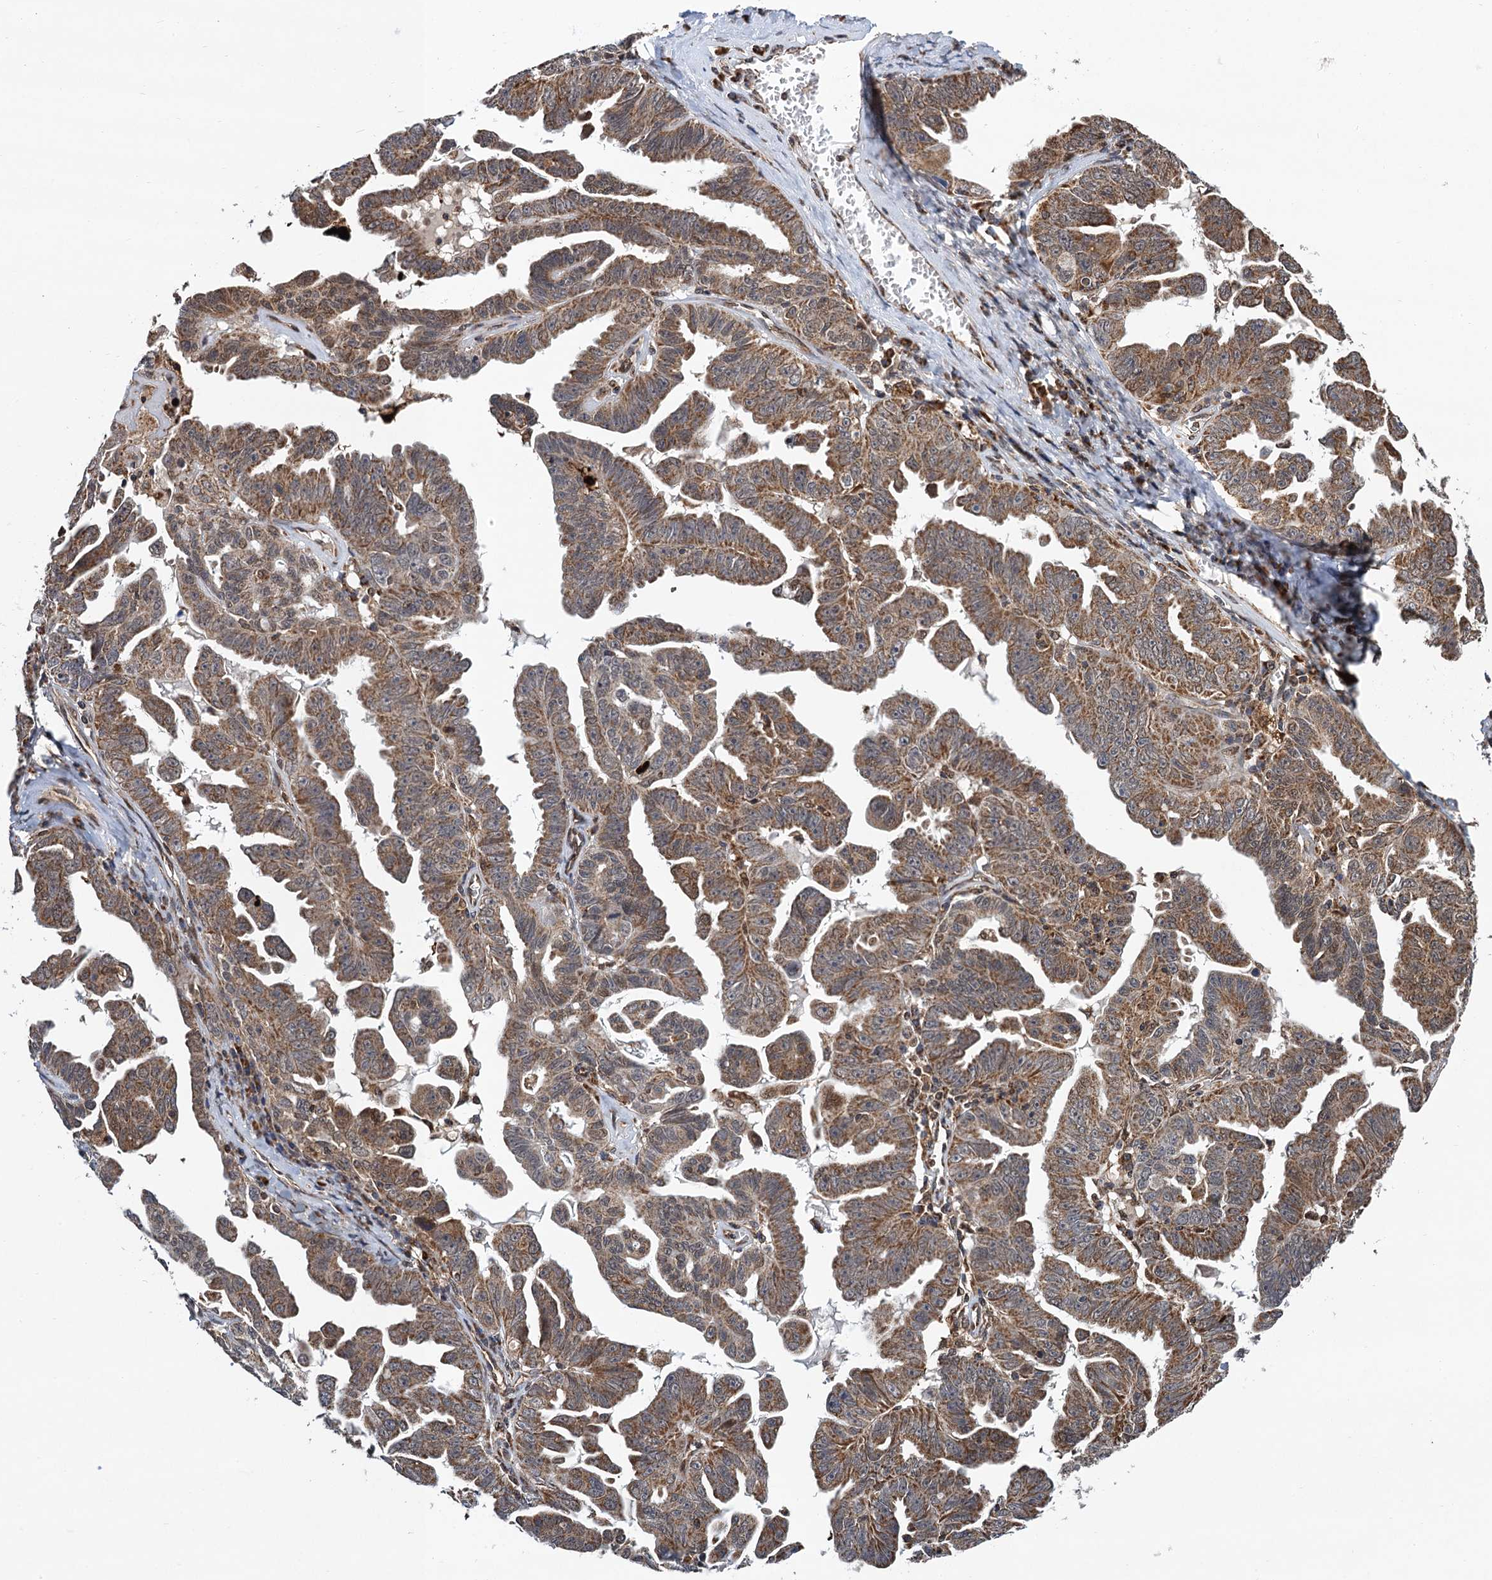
{"staining": {"intensity": "moderate", "quantity": ">75%", "location": "cytoplasmic/membranous"}, "tissue": "ovarian cancer", "cell_type": "Tumor cells", "image_type": "cancer", "snomed": [{"axis": "morphology", "description": "Carcinoma, endometroid"}, {"axis": "topography", "description": "Ovary"}], "caption": "Immunohistochemistry image of ovarian cancer (endometroid carcinoma) stained for a protein (brown), which exhibits medium levels of moderate cytoplasmic/membranous staining in approximately >75% of tumor cells.", "gene": "CMPK2", "patient": {"sex": "female", "age": 62}}